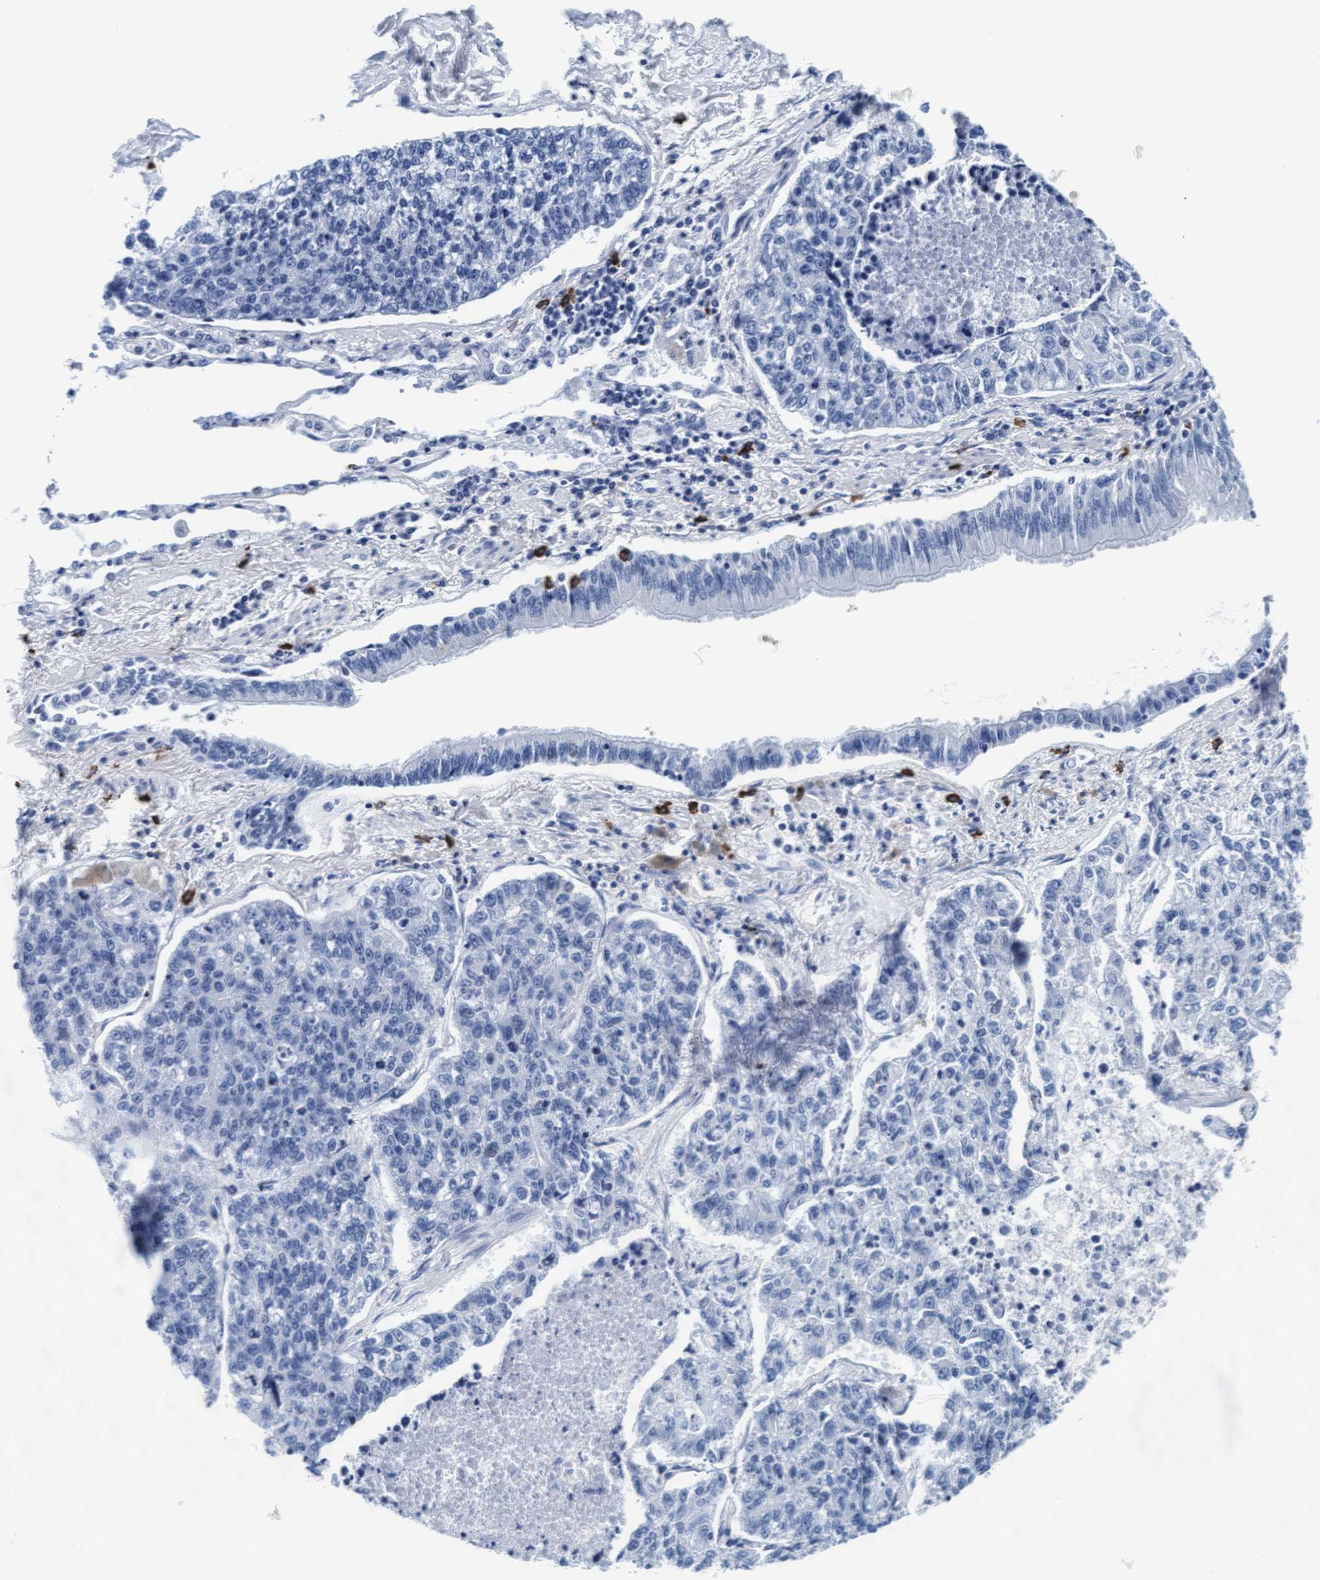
{"staining": {"intensity": "negative", "quantity": "none", "location": "none"}, "tissue": "lung cancer", "cell_type": "Tumor cells", "image_type": "cancer", "snomed": [{"axis": "morphology", "description": "Adenocarcinoma, NOS"}, {"axis": "topography", "description": "Lung"}], "caption": "Immunohistochemical staining of human adenocarcinoma (lung) displays no significant positivity in tumor cells.", "gene": "ARSG", "patient": {"sex": "male", "age": 49}}